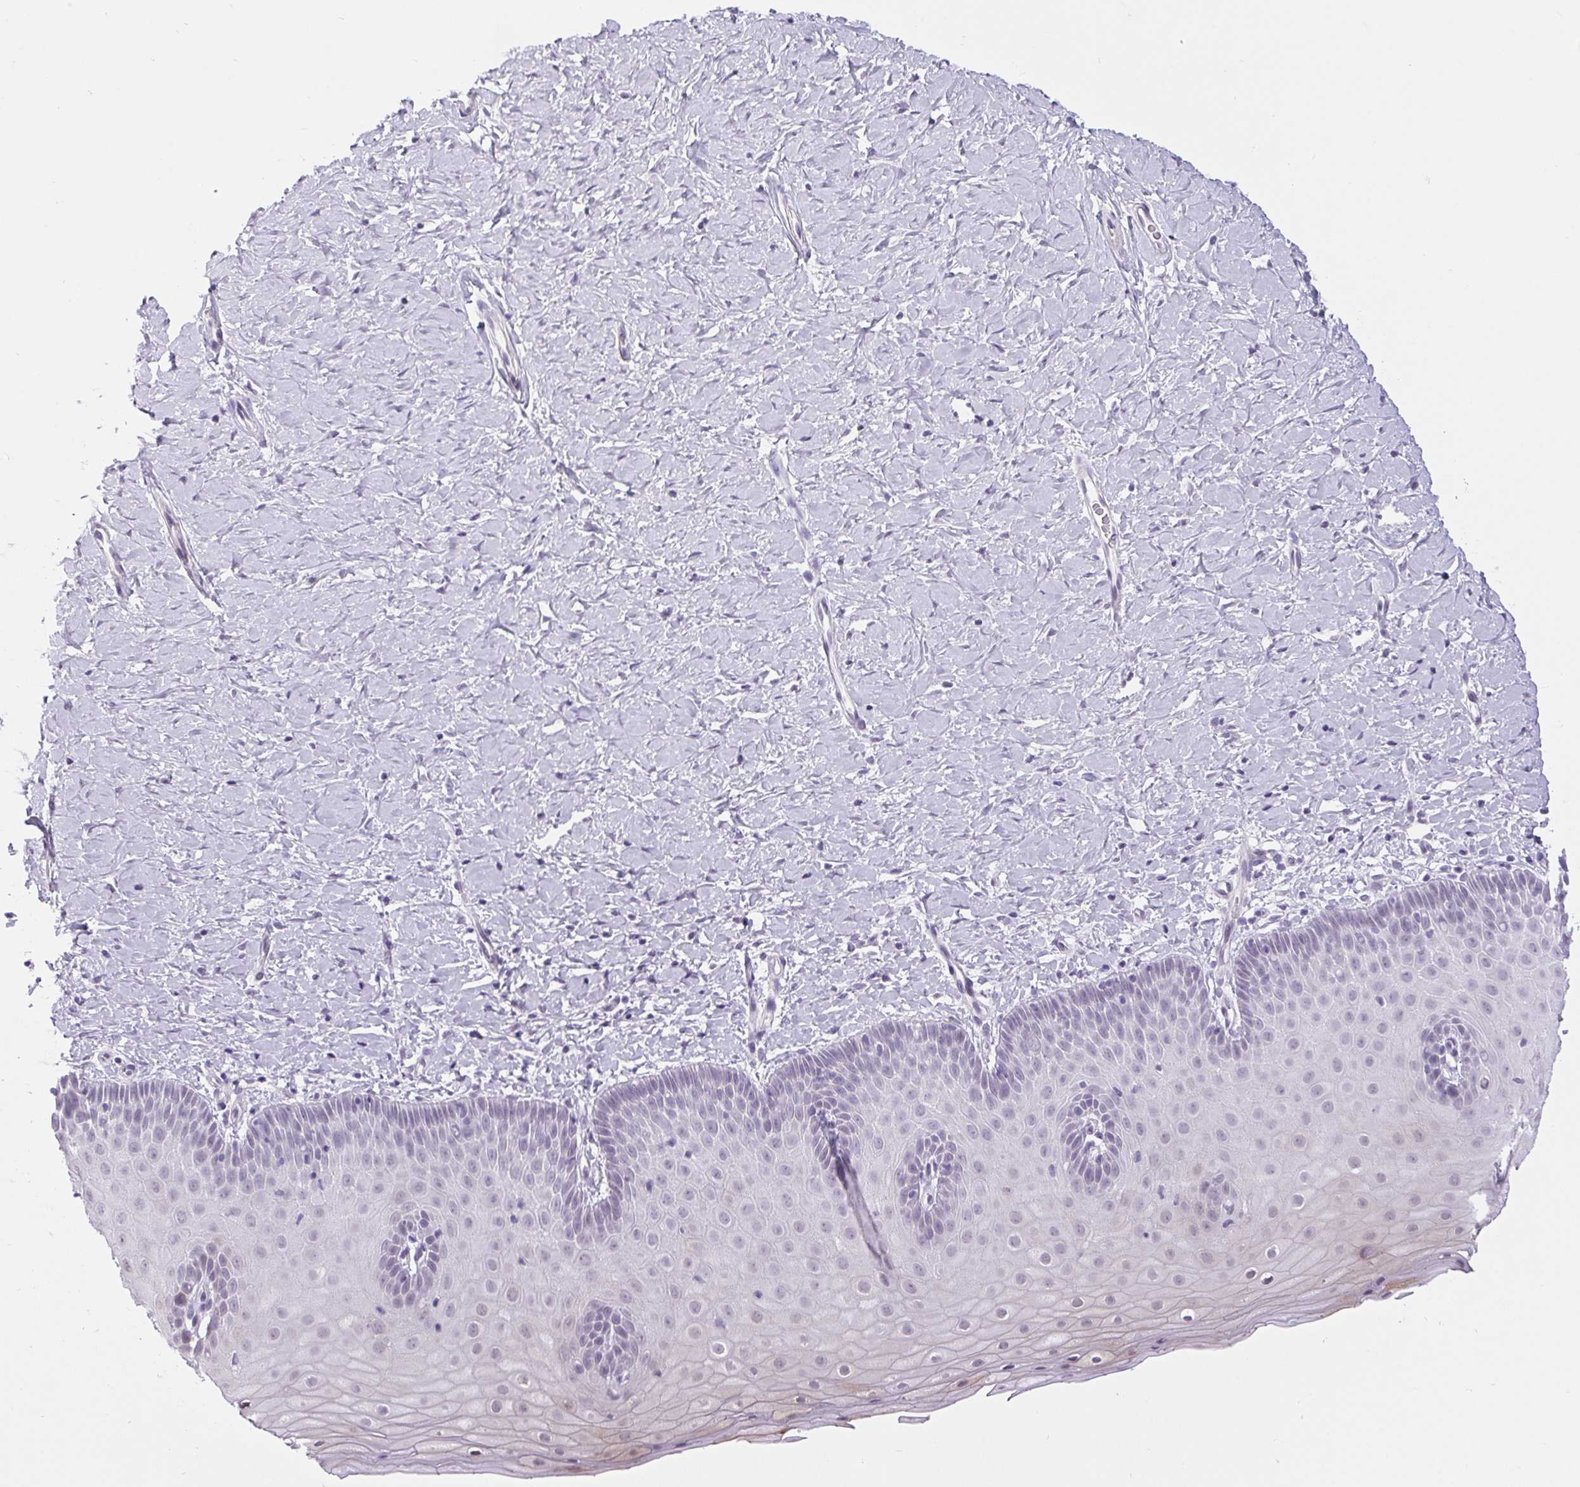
{"staining": {"intensity": "negative", "quantity": "none", "location": "none"}, "tissue": "cervix", "cell_type": "Glandular cells", "image_type": "normal", "snomed": [{"axis": "morphology", "description": "Normal tissue, NOS"}, {"axis": "topography", "description": "Cervix"}], "caption": "Immunohistochemistry of benign human cervix shows no staining in glandular cells. The staining is performed using DAB (3,3'-diaminobenzidine) brown chromogen with nuclei counter-stained in using hematoxylin.", "gene": "BCAS1", "patient": {"sex": "female", "age": 37}}